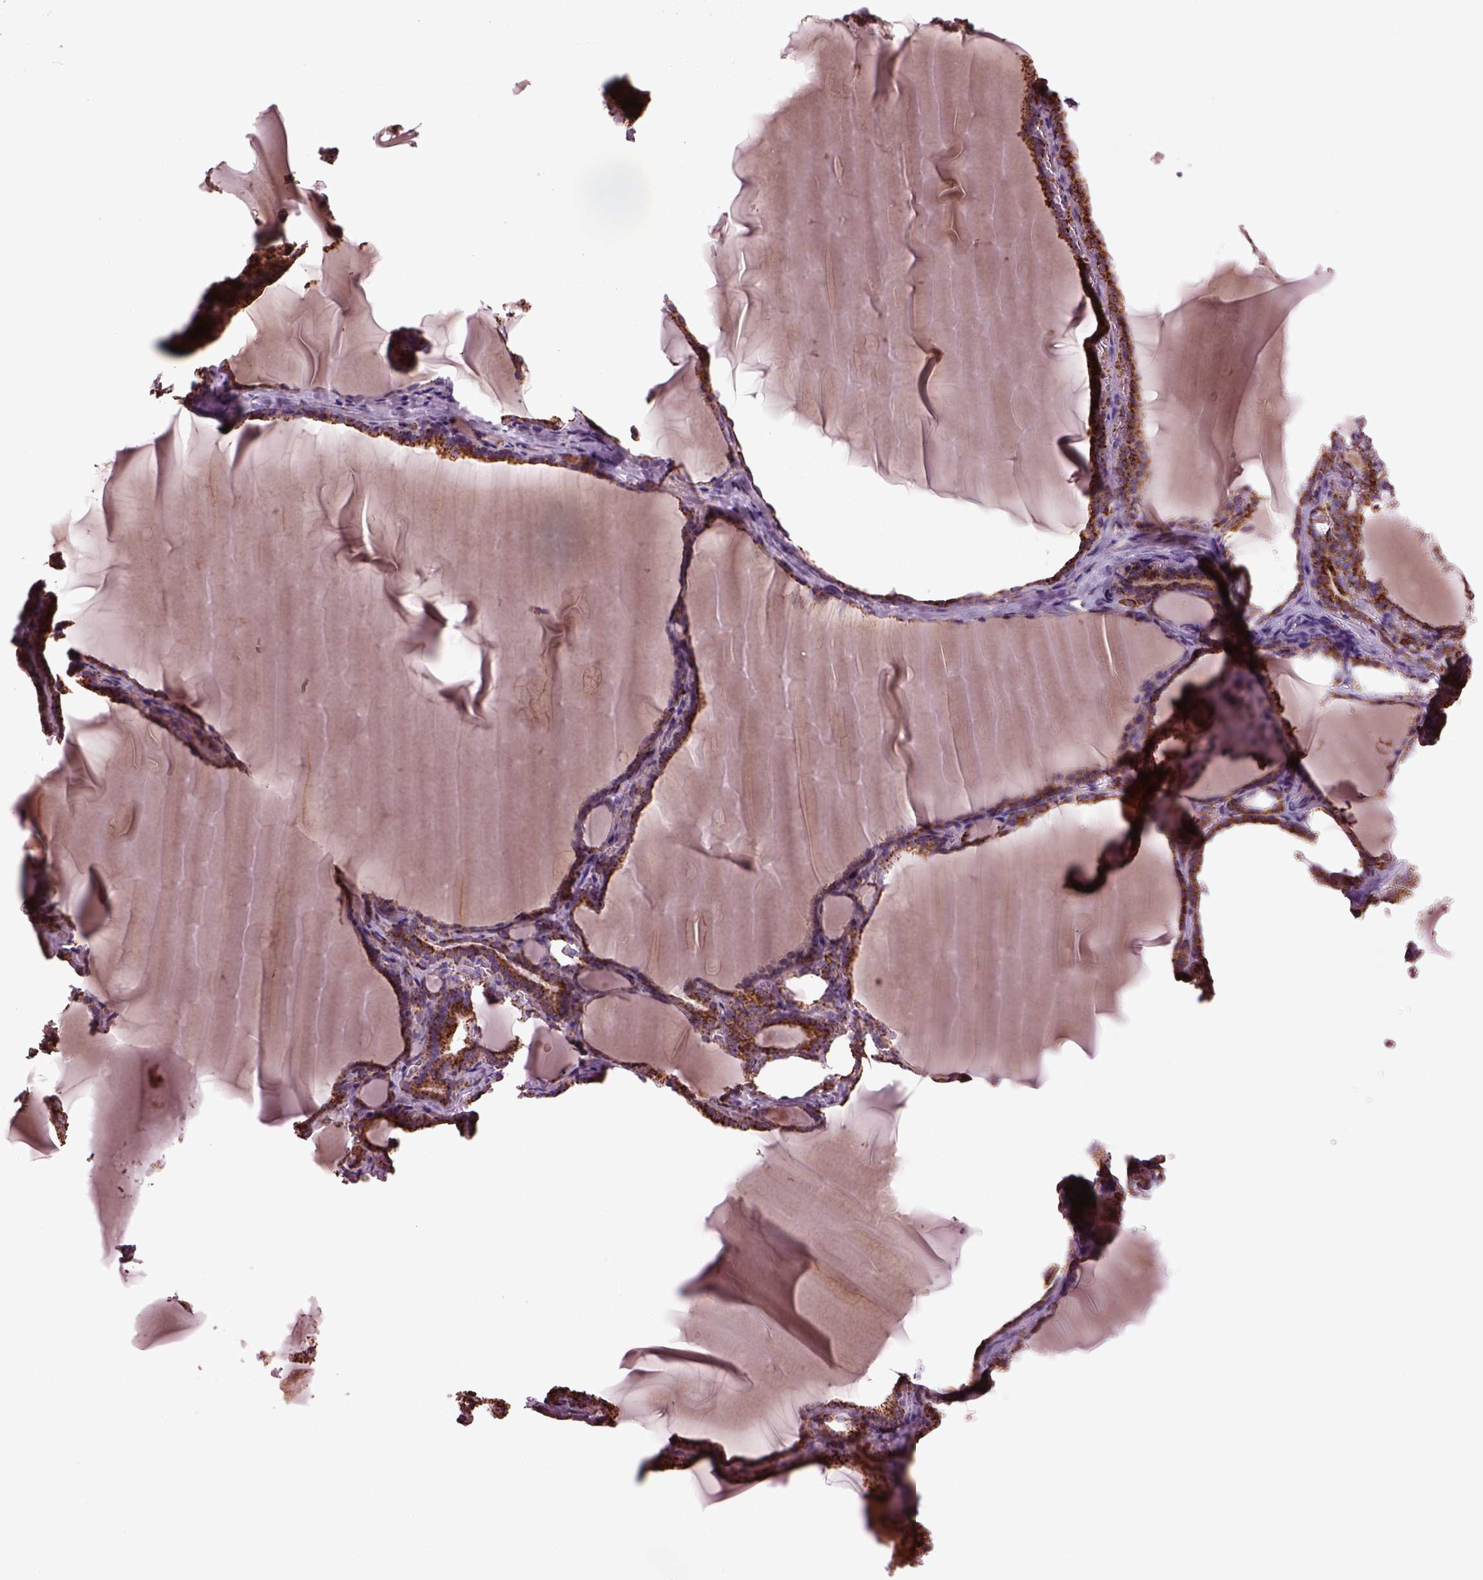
{"staining": {"intensity": "strong", "quantity": ">75%", "location": "cytoplasmic/membranous"}, "tissue": "thyroid gland", "cell_type": "Glandular cells", "image_type": "normal", "snomed": [{"axis": "morphology", "description": "Normal tissue, NOS"}, {"axis": "morphology", "description": "Hyperplasia, NOS"}, {"axis": "topography", "description": "Thyroid gland"}], "caption": "Brown immunohistochemical staining in benign thyroid gland demonstrates strong cytoplasmic/membranous expression in about >75% of glandular cells.", "gene": "TMEM254", "patient": {"sex": "female", "age": 27}}